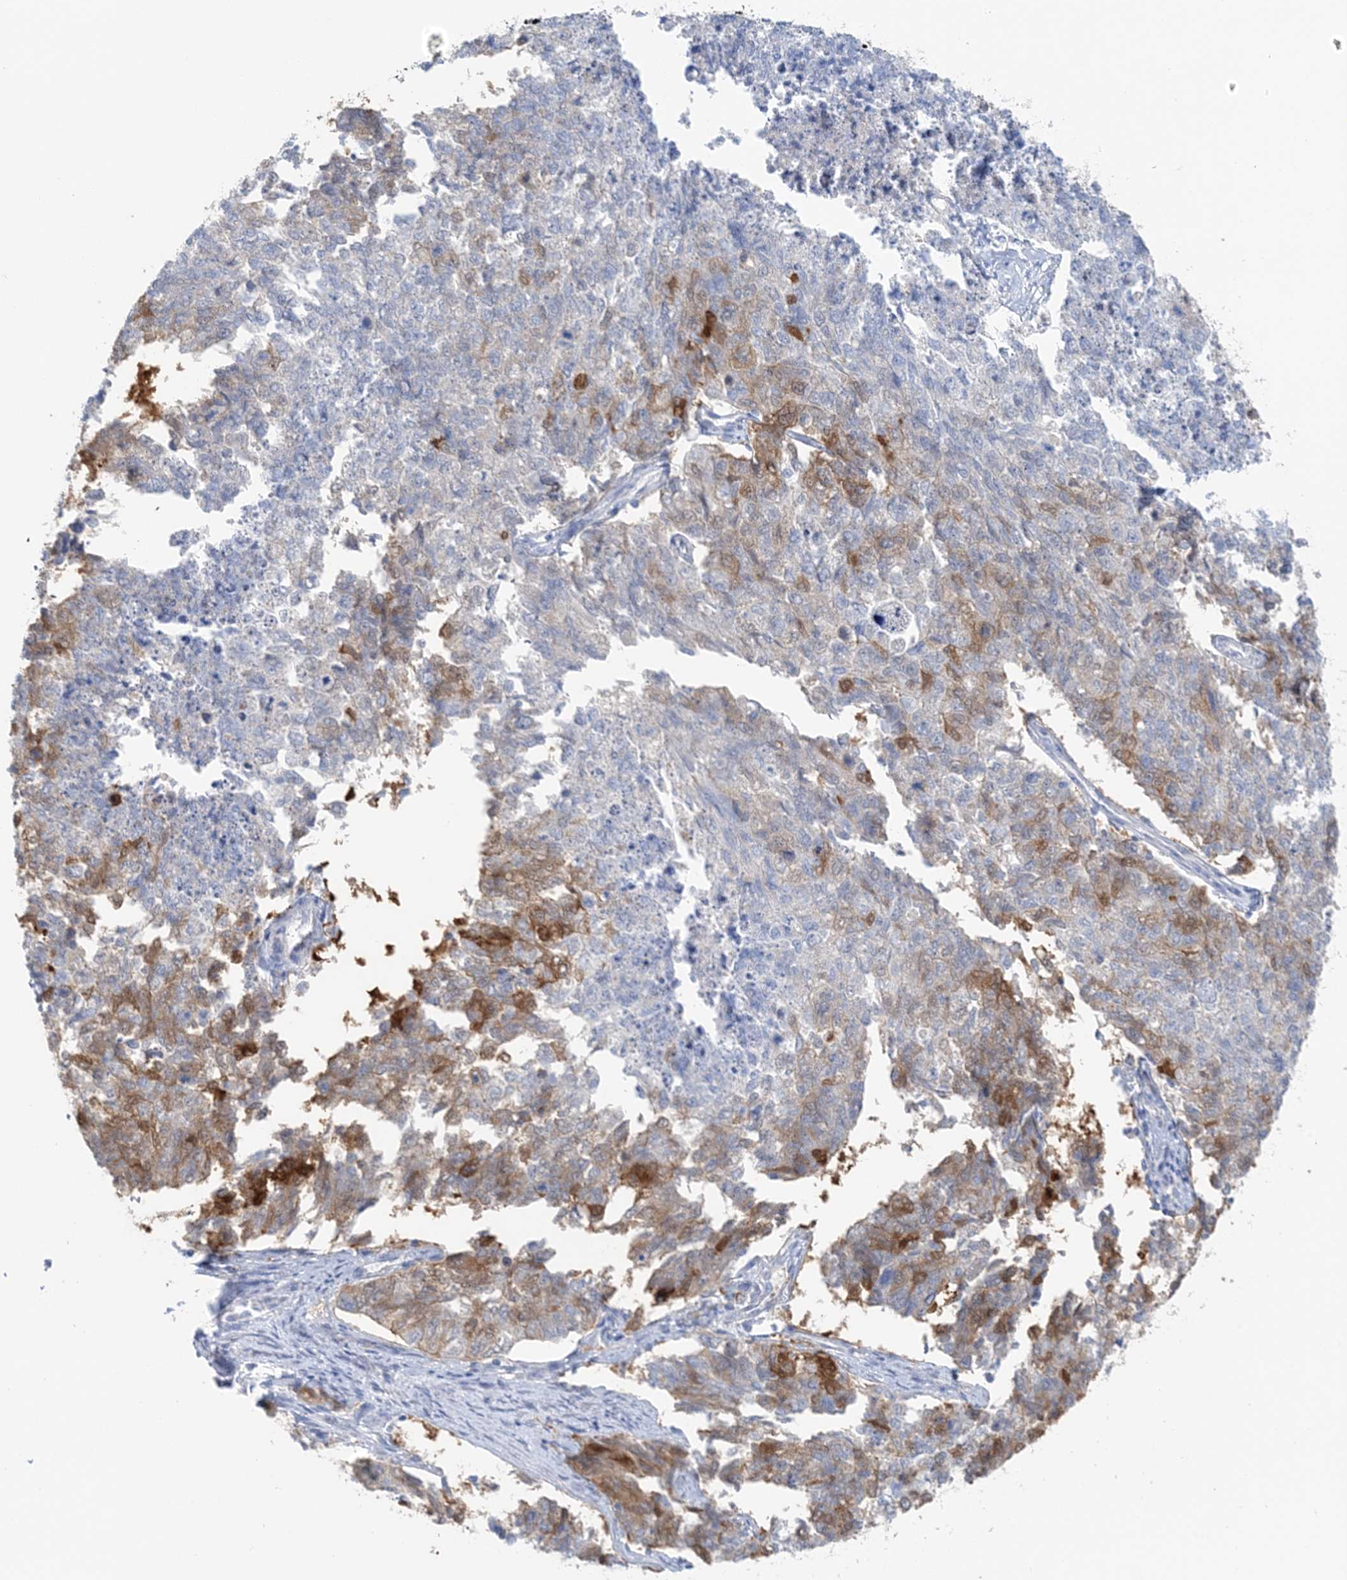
{"staining": {"intensity": "moderate", "quantity": "25%-75%", "location": "cytoplasmic/membranous,nuclear"}, "tissue": "cervical cancer", "cell_type": "Tumor cells", "image_type": "cancer", "snomed": [{"axis": "morphology", "description": "Squamous cell carcinoma, NOS"}, {"axis": "topography", "description": "Cervix"}], "caption": "DAB (3,3'-diaminobenzidine) immunohistochemical staining of human squamous cell carcinoma (cervical) exhibits moderate cytoplasmic/membranous and nuclear protein expression in approximately 25%-75% of tumor cells. (DAB IHC, brown staining for protein, blue staining for nuclei).", "gene": "HMGCS1", "patient": {"sex": "female", "age": 63}}